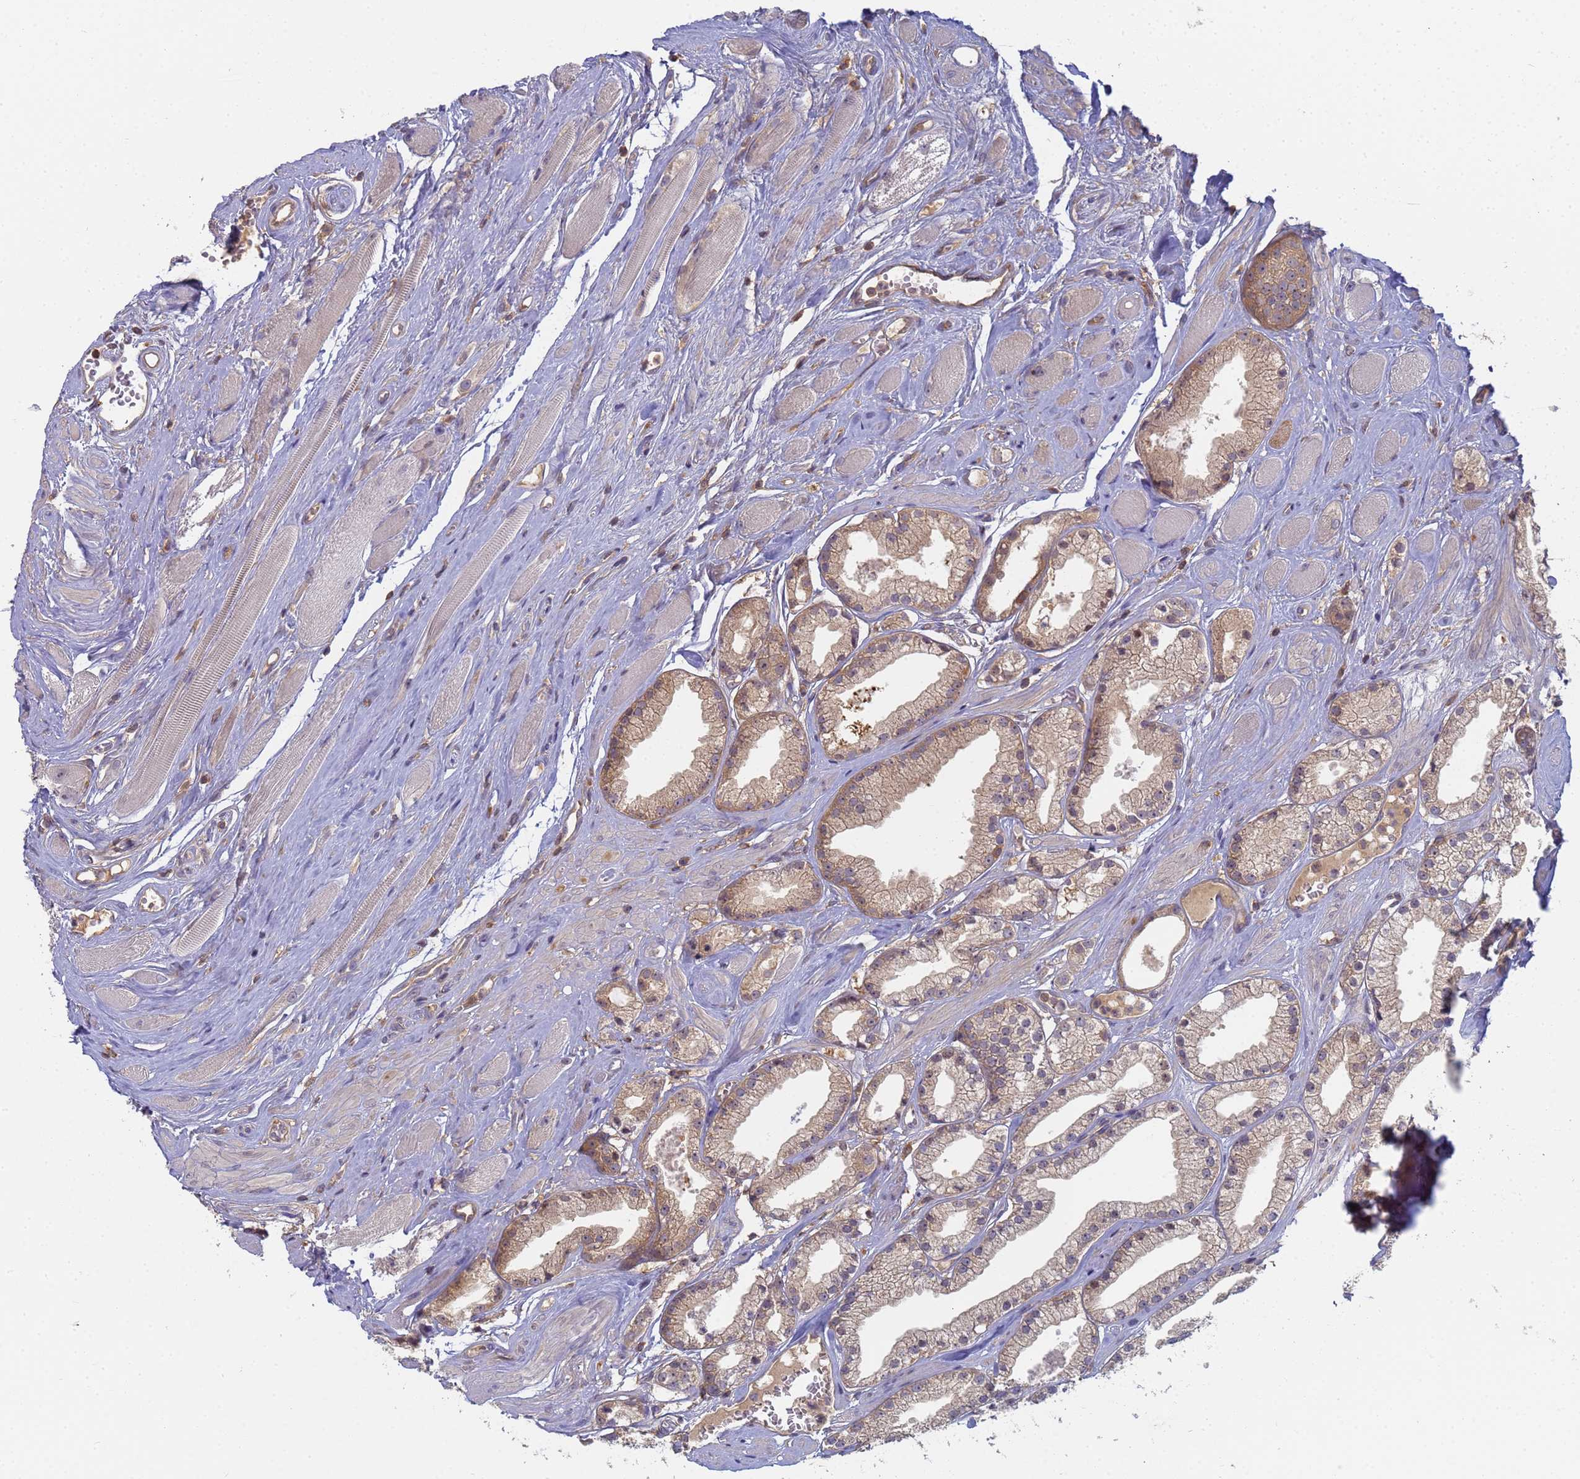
{"staining": {"intensity": "weak", "quantity": "25%-75%", "location": "cytoplasmic/membranous"}, "tissue": "prostate cancer", "cell_type": "Tumor cells", "image_type": "cancer", "snomed": [{"axis": "morphology", "description": "Adenocarcinoma, High grade"}, {"axis": "topography", "description": "Prostate"}], "caption": "Prostate high-grade adenocarcinoma was stained to show a protein in brown. There is low levels of weak cytoplasmic/membranous staining in about 25%-75% of tumor cells. (Brightfield microscopy of DAB IHC at high magnification).", "gene": "SHARPIN", "patient": {"sex": "male", "age": 67}}